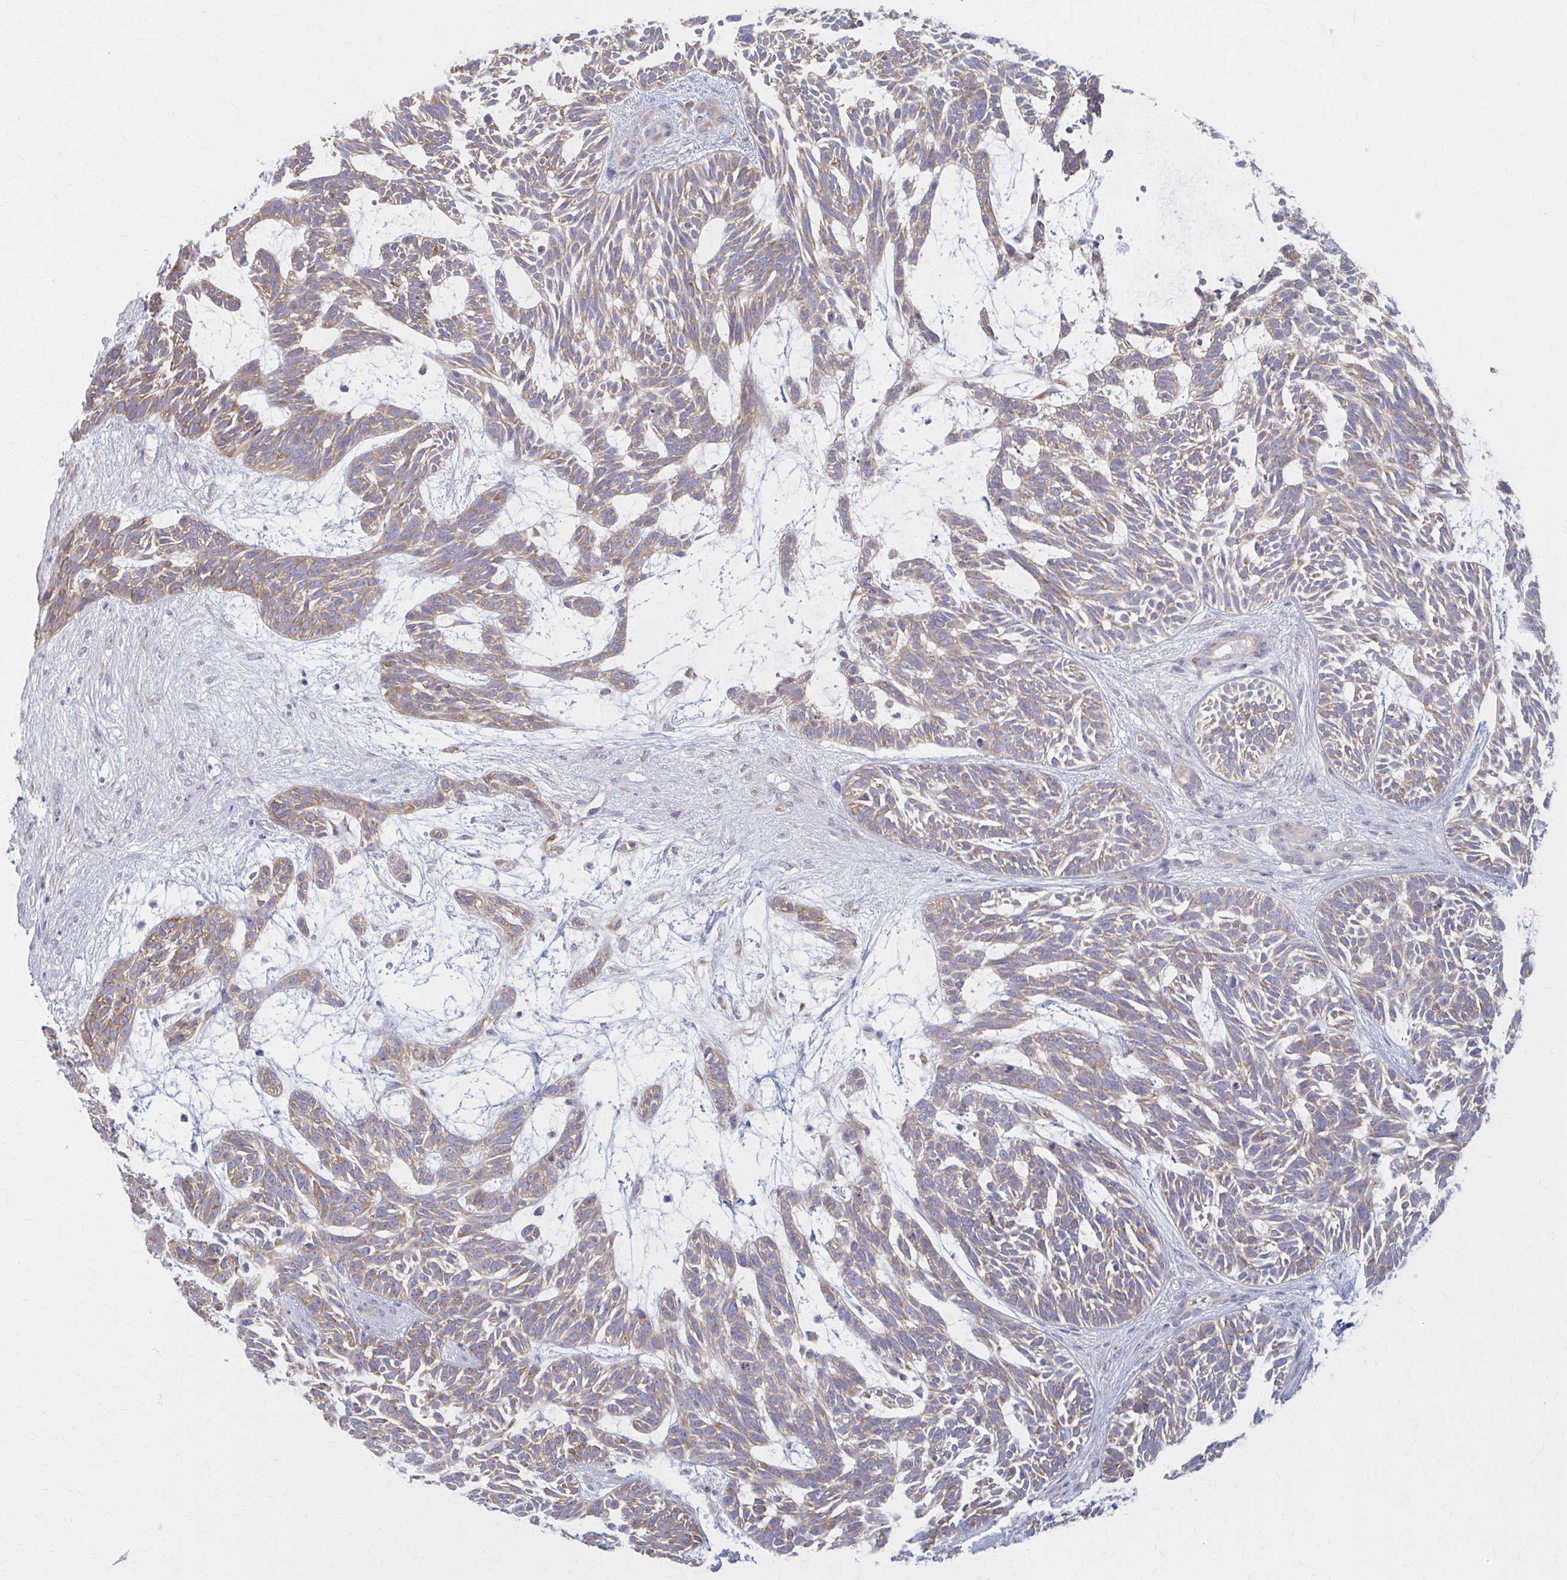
{"staining": {"intensity": "moderate", "quantity": "25%-75%", "location": "cytoplasmic/membranous"}, "tissue": "skin cancer", "cell_type": "Tumor cells", "image_type": "cancer", "snomed": [{"axis": "morphology", "description": "Basal cell carcinoma"}, {"axis": "topography", "description": "Skin"}, {"axis": "topography", "description": "Skin, foot"}], "caption": "A high-resolution histopathology image shows immunohistochemistry staining of basal cell carcinoma (skin), which reveals moderate cytoplasmic/membranous positivity in approximately 25%-75% of tumor cells. The staining was performed using DAB (3,3'-diaminobenzidine) to visualize the protein expression in brown, while the nuclei were stained in blue with hematoxylin (Magnification: 20x).", "gene": "PRKRA", "patient": {"sex": "female", "age": 77}}